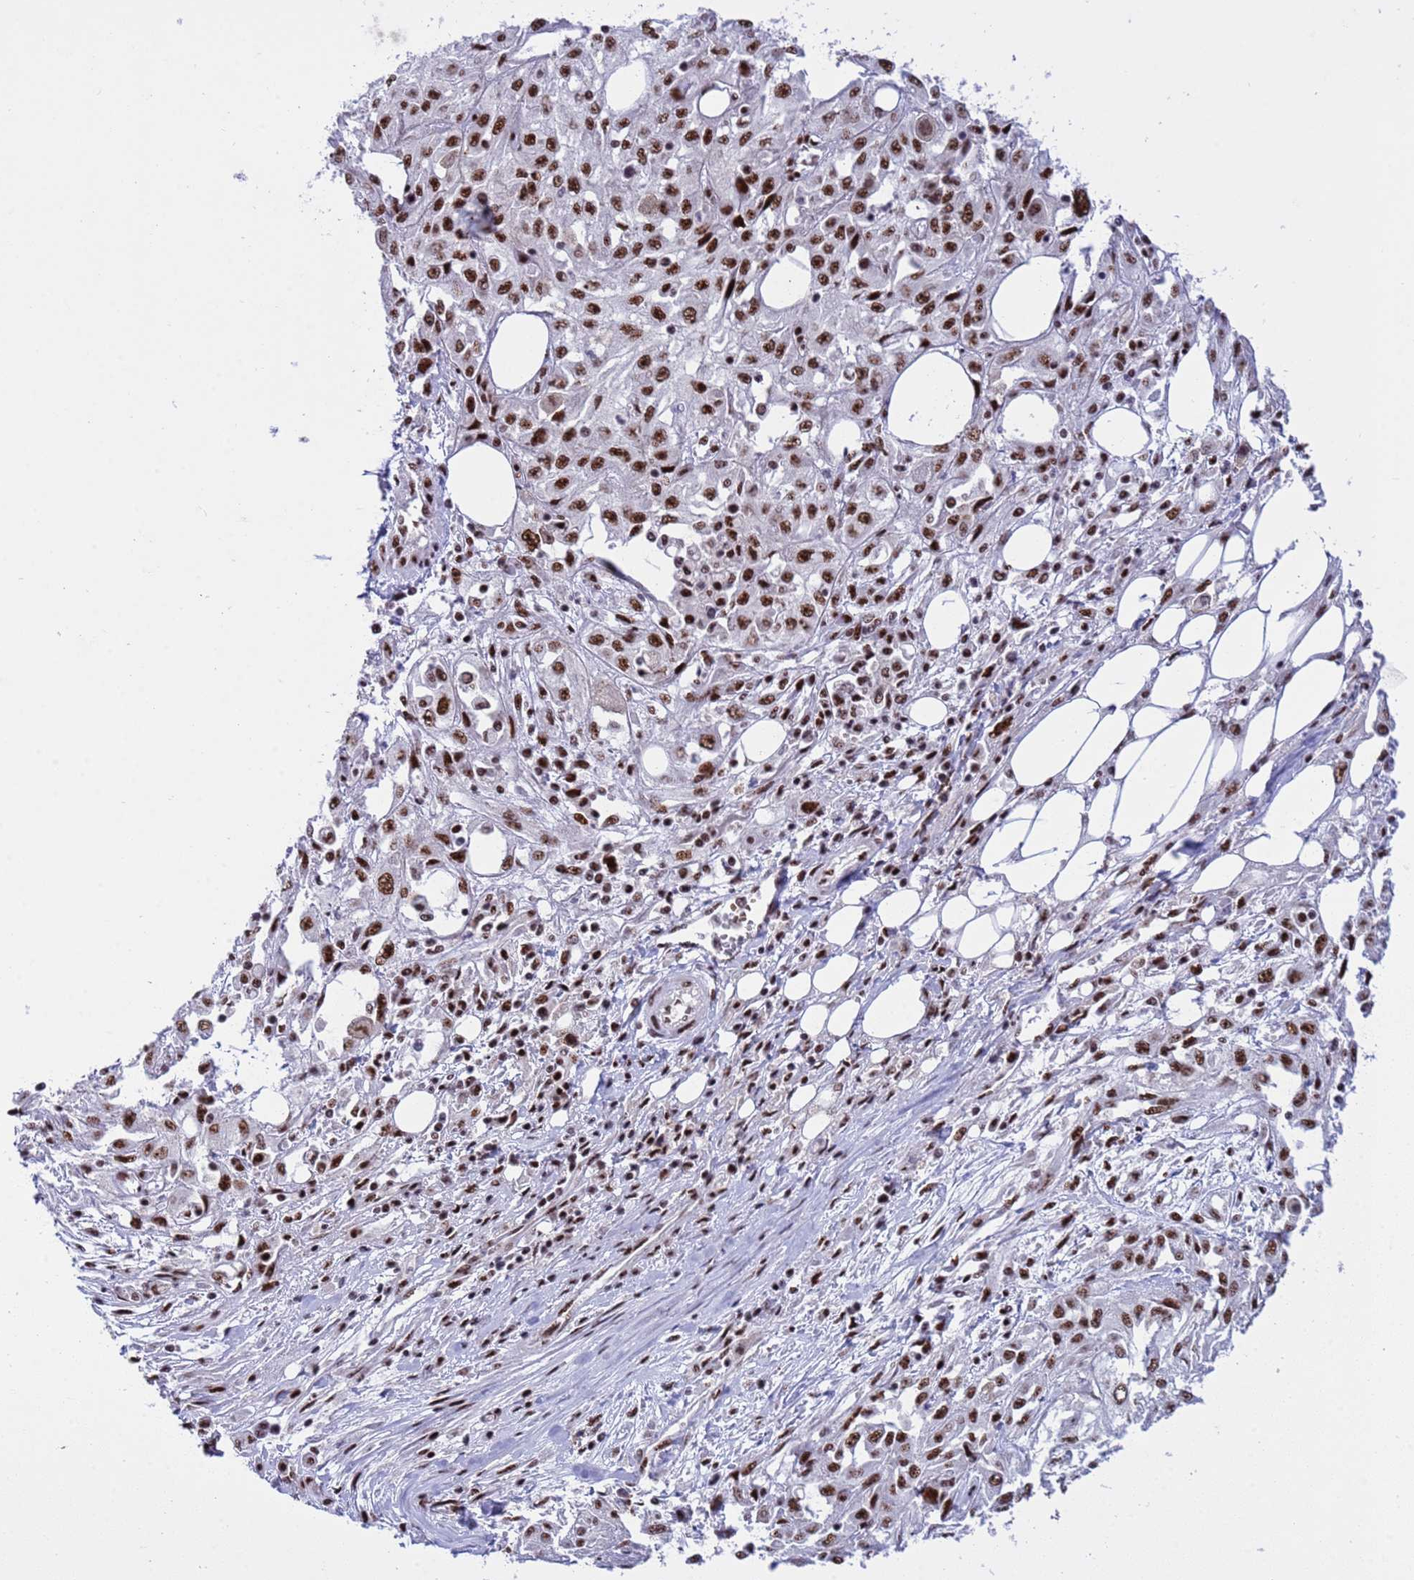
{"staining": {"intensity": "strong", "quantity": ">75%", "location": "nuclear"}, "tissue": "skin cancer", "cell_type": "Tumor cells", "image_type": "cancer", "snomed": [{"axis": "morphology", "description": "Squamous cell carcinoma, NOS"}, {"axis": "morphology", "description": "Squamous cell carcinoma, metastatic, NOS"}, {"axis": "topography", "description": "Skin"}, {"axis": "topography", "description": "Lymph node"}], "caption": "This image reveals immunohistochemistry (IHC) staining of human skin cancer, with high strong nuclear positivity in about >75% of tumor cells.", "gene": "THOC2", "patient": {"sex": "male", "age": 75}}